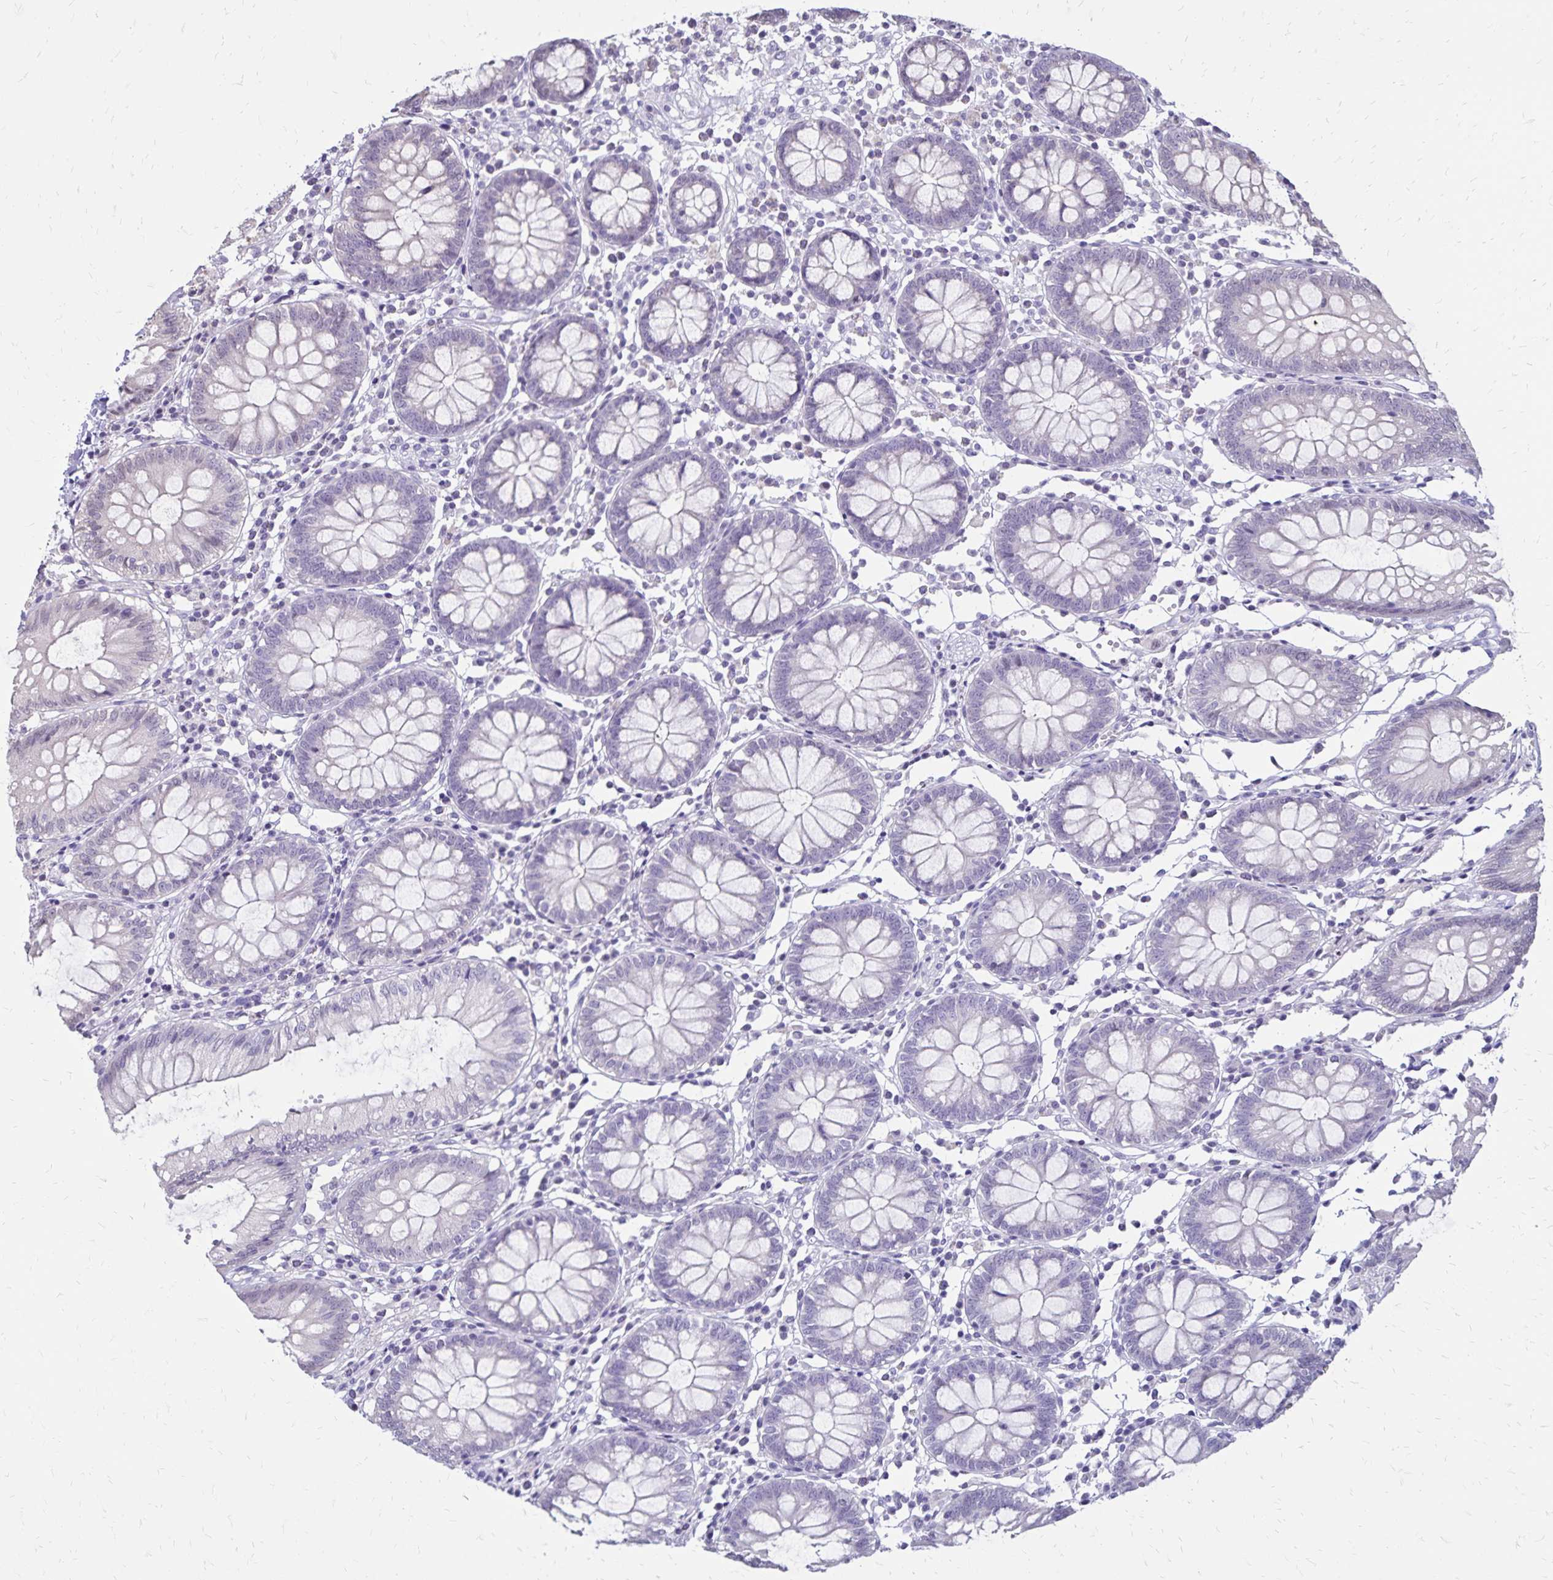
{"staining": {"intensity": "negative", "quantity": "none", "location": "none"}, "tissue": "colon", "cell_type": "Endothelial cells", "image_type": "normal", "snomed": [{"axis": "morphology", "description": "Normal tissue, NOS"}, {"axis": "morphology", "description": "Adenocarcinoma, NOS"}, {"axis": "topography", "description": "Colon"}], "caption": "Colon stained for a protein using IHC shows no positivity endothelial cells.", "gene": "SH3GL3", "patient": {"sex": "male", "age": 83}}